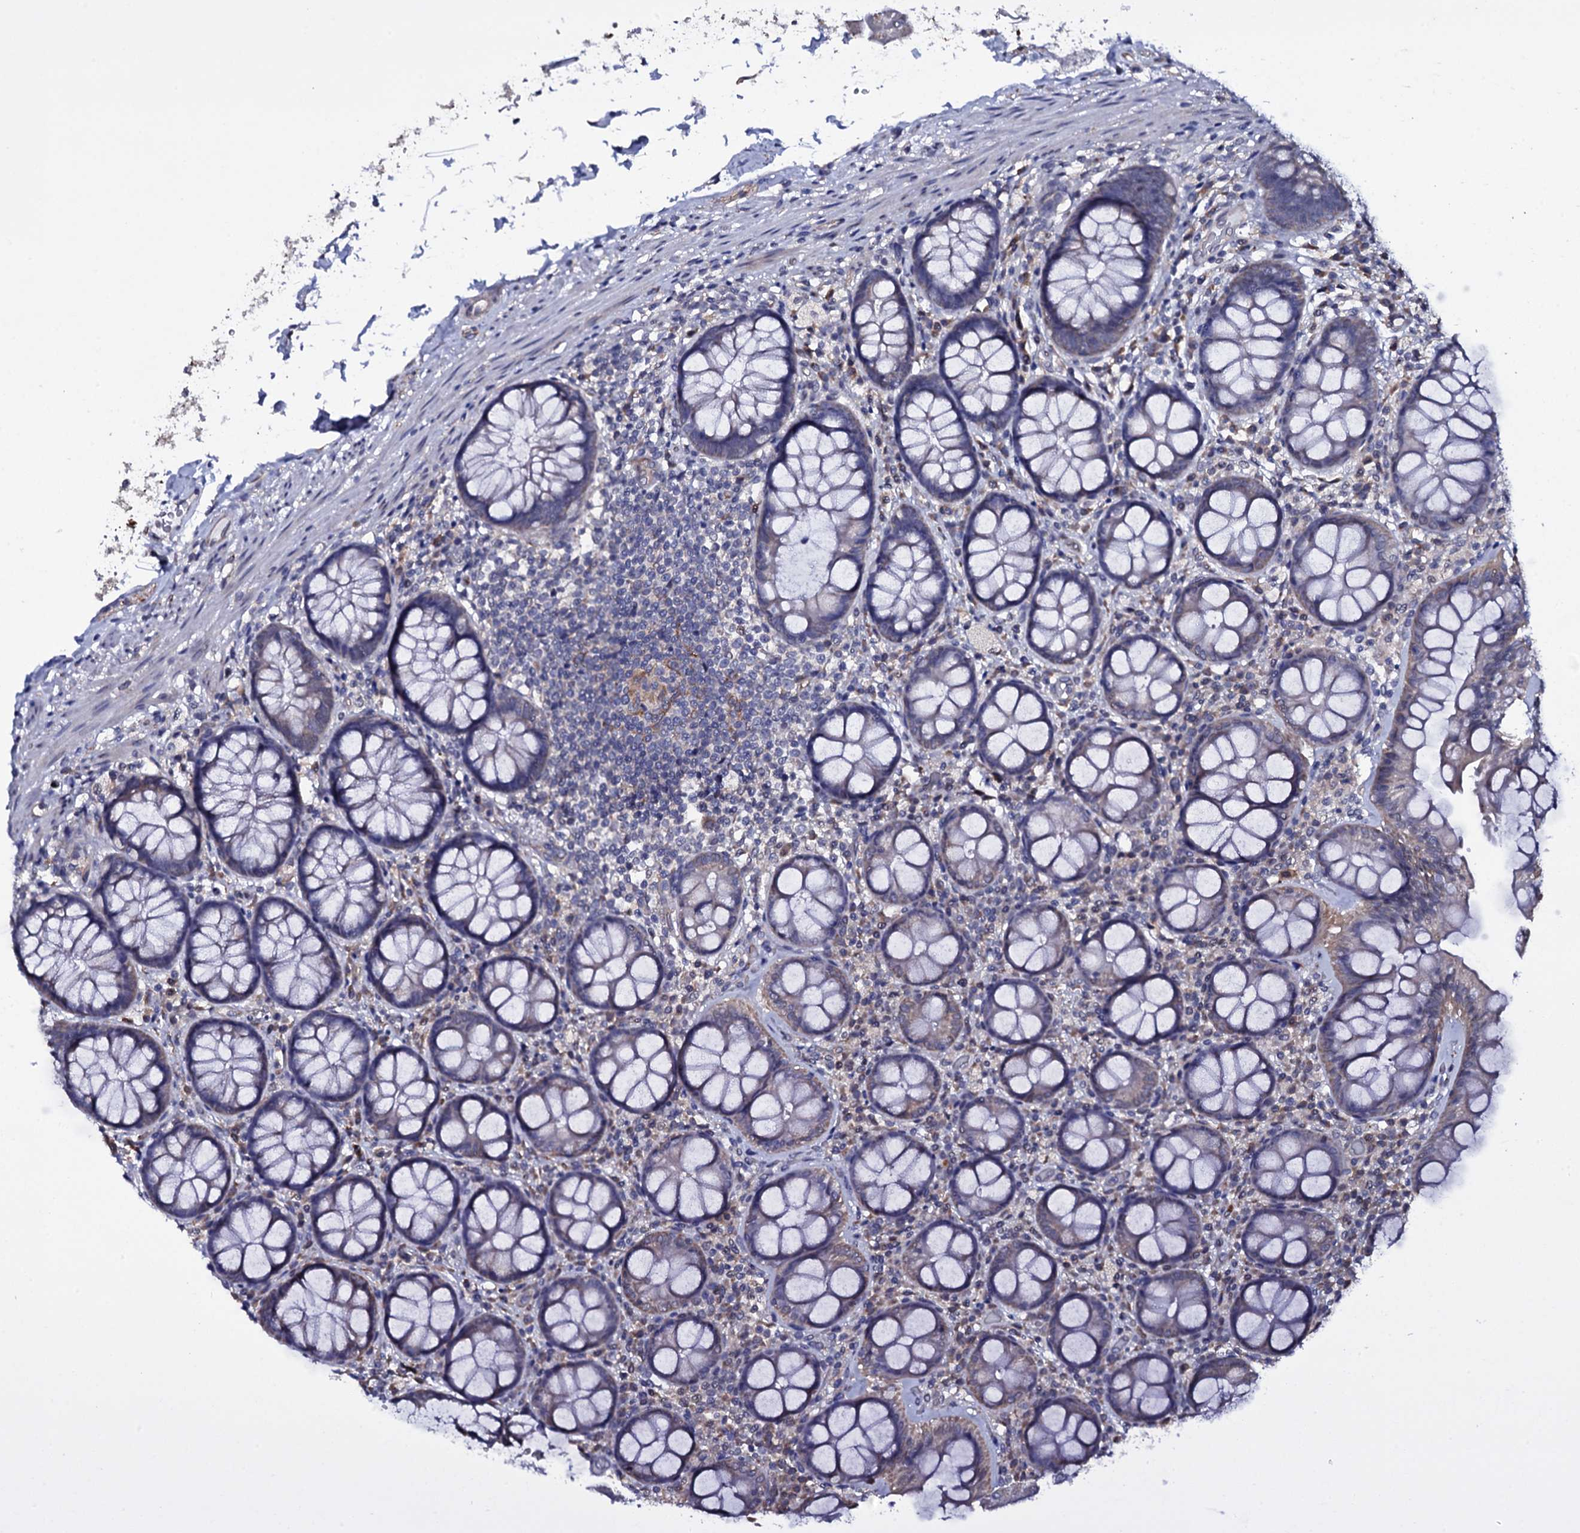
{"staining": {"intensity": "weak", "quantity": "<25%", "location": "cytoplasmic/membranous"}, "tissue": "rectum", "cell_type": "Glandular cells", "image_type": "normal", "snomed": [{"axis": "morphology", "description": "Normal tissue, NOS"}, {"axis": "topography", "description": "Rectum"}], "caption": "An image of human rectum is negative for staining in glandular cells.", "gene": "GAREM1", "patient": {"sex": "male", "age": 83}}